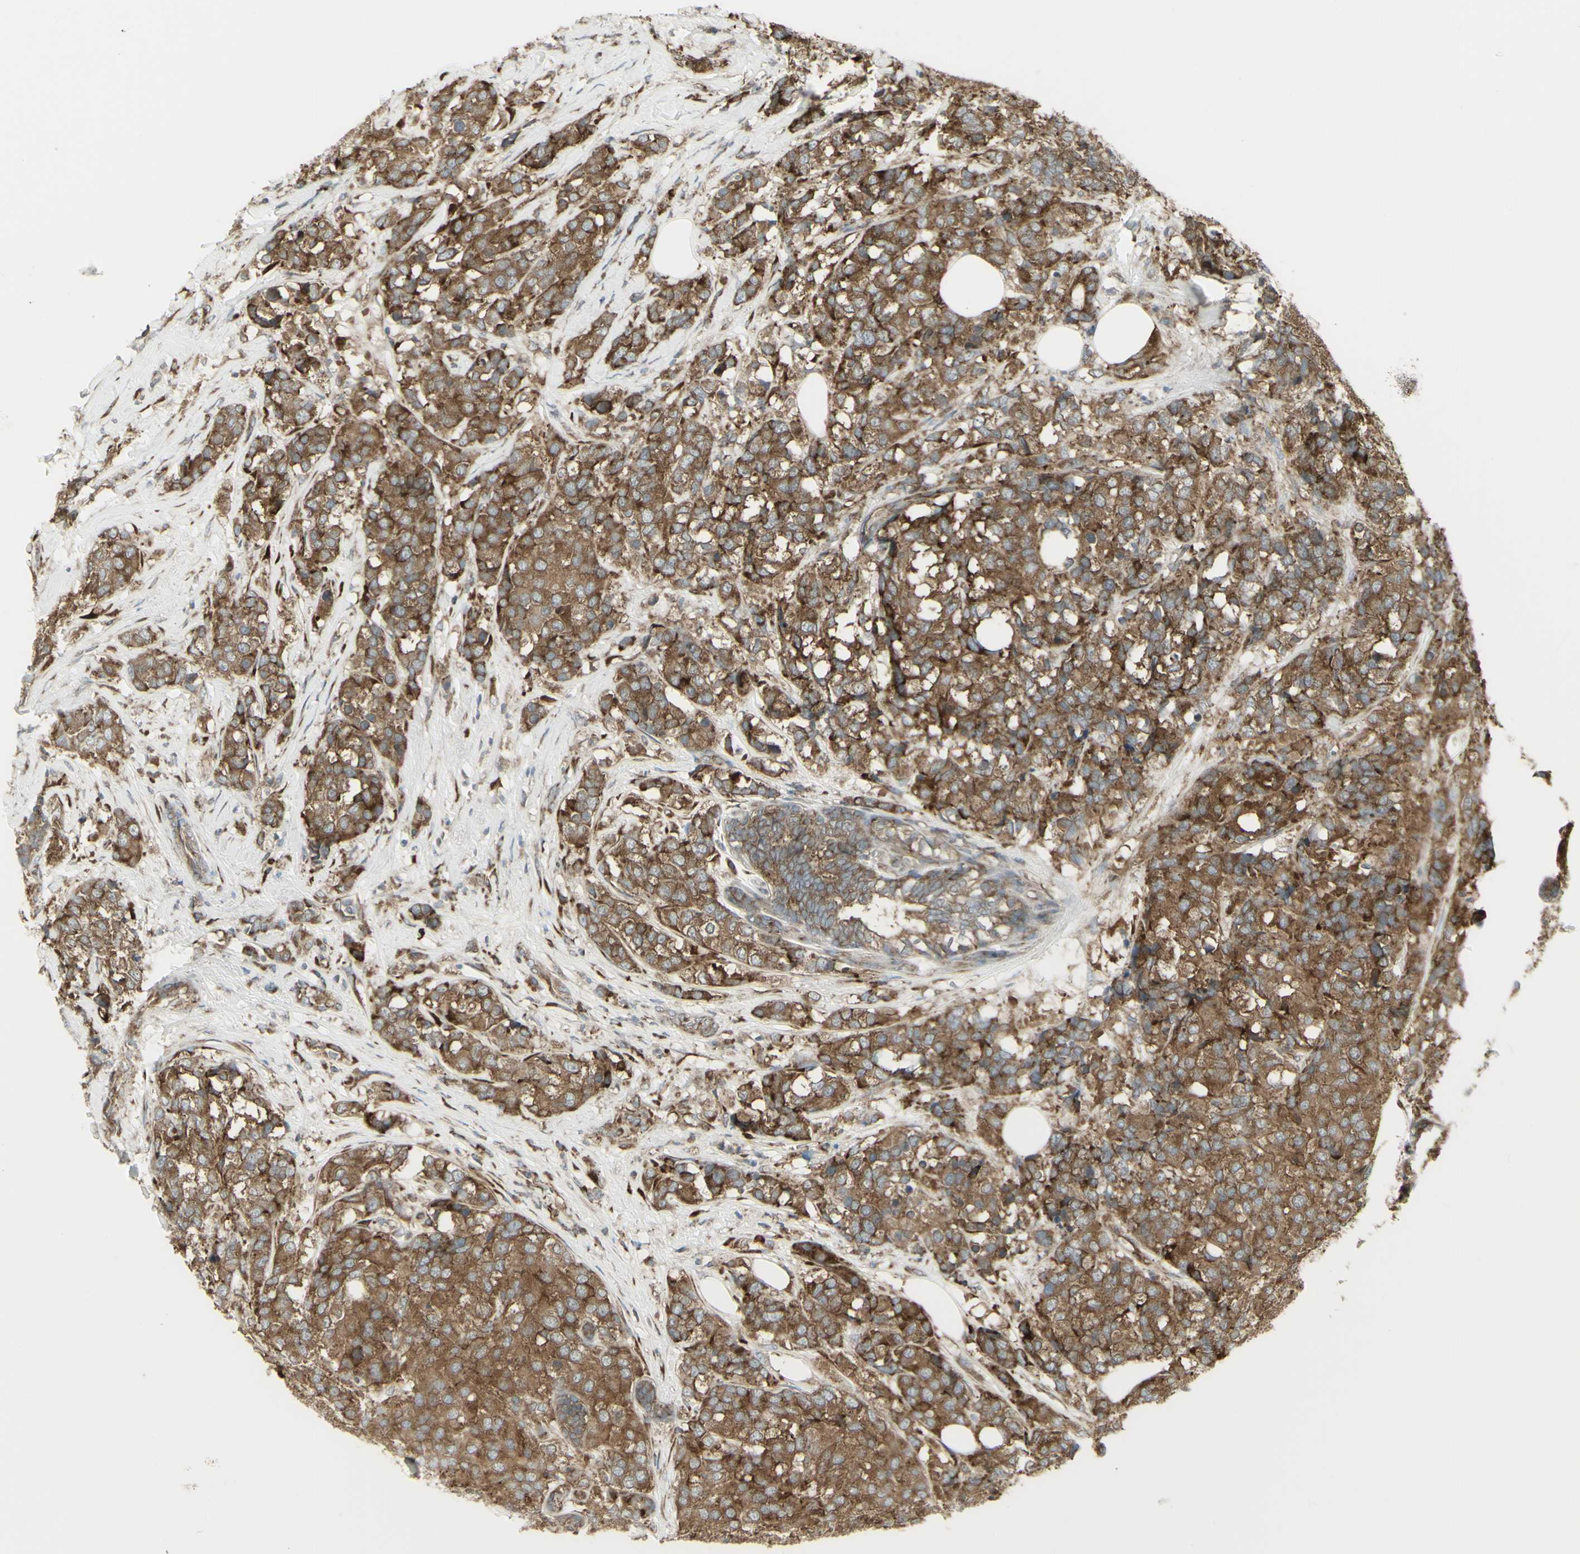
{"staining": {"intensity": "moderate", "quantity": ">75%", "location": "cytoplasmic/membranous"}, "tissue": "breast cancer", "cell_type": "Tumor cells", "image_type": "cancer", "snomed": [{"axis": "morphology", "description": "Lobular carcinoma"}, {"axis": "topography", "description": "Breast"}], "caption": "Immunohistochemical staining of human breast lobular carcinoma reveals medium levels of moderate cytoplasmic/membranous staining in about >75% of tumor cells.", "gene": "FKBP3", "patient": {"sex": "female", "age": 59}}